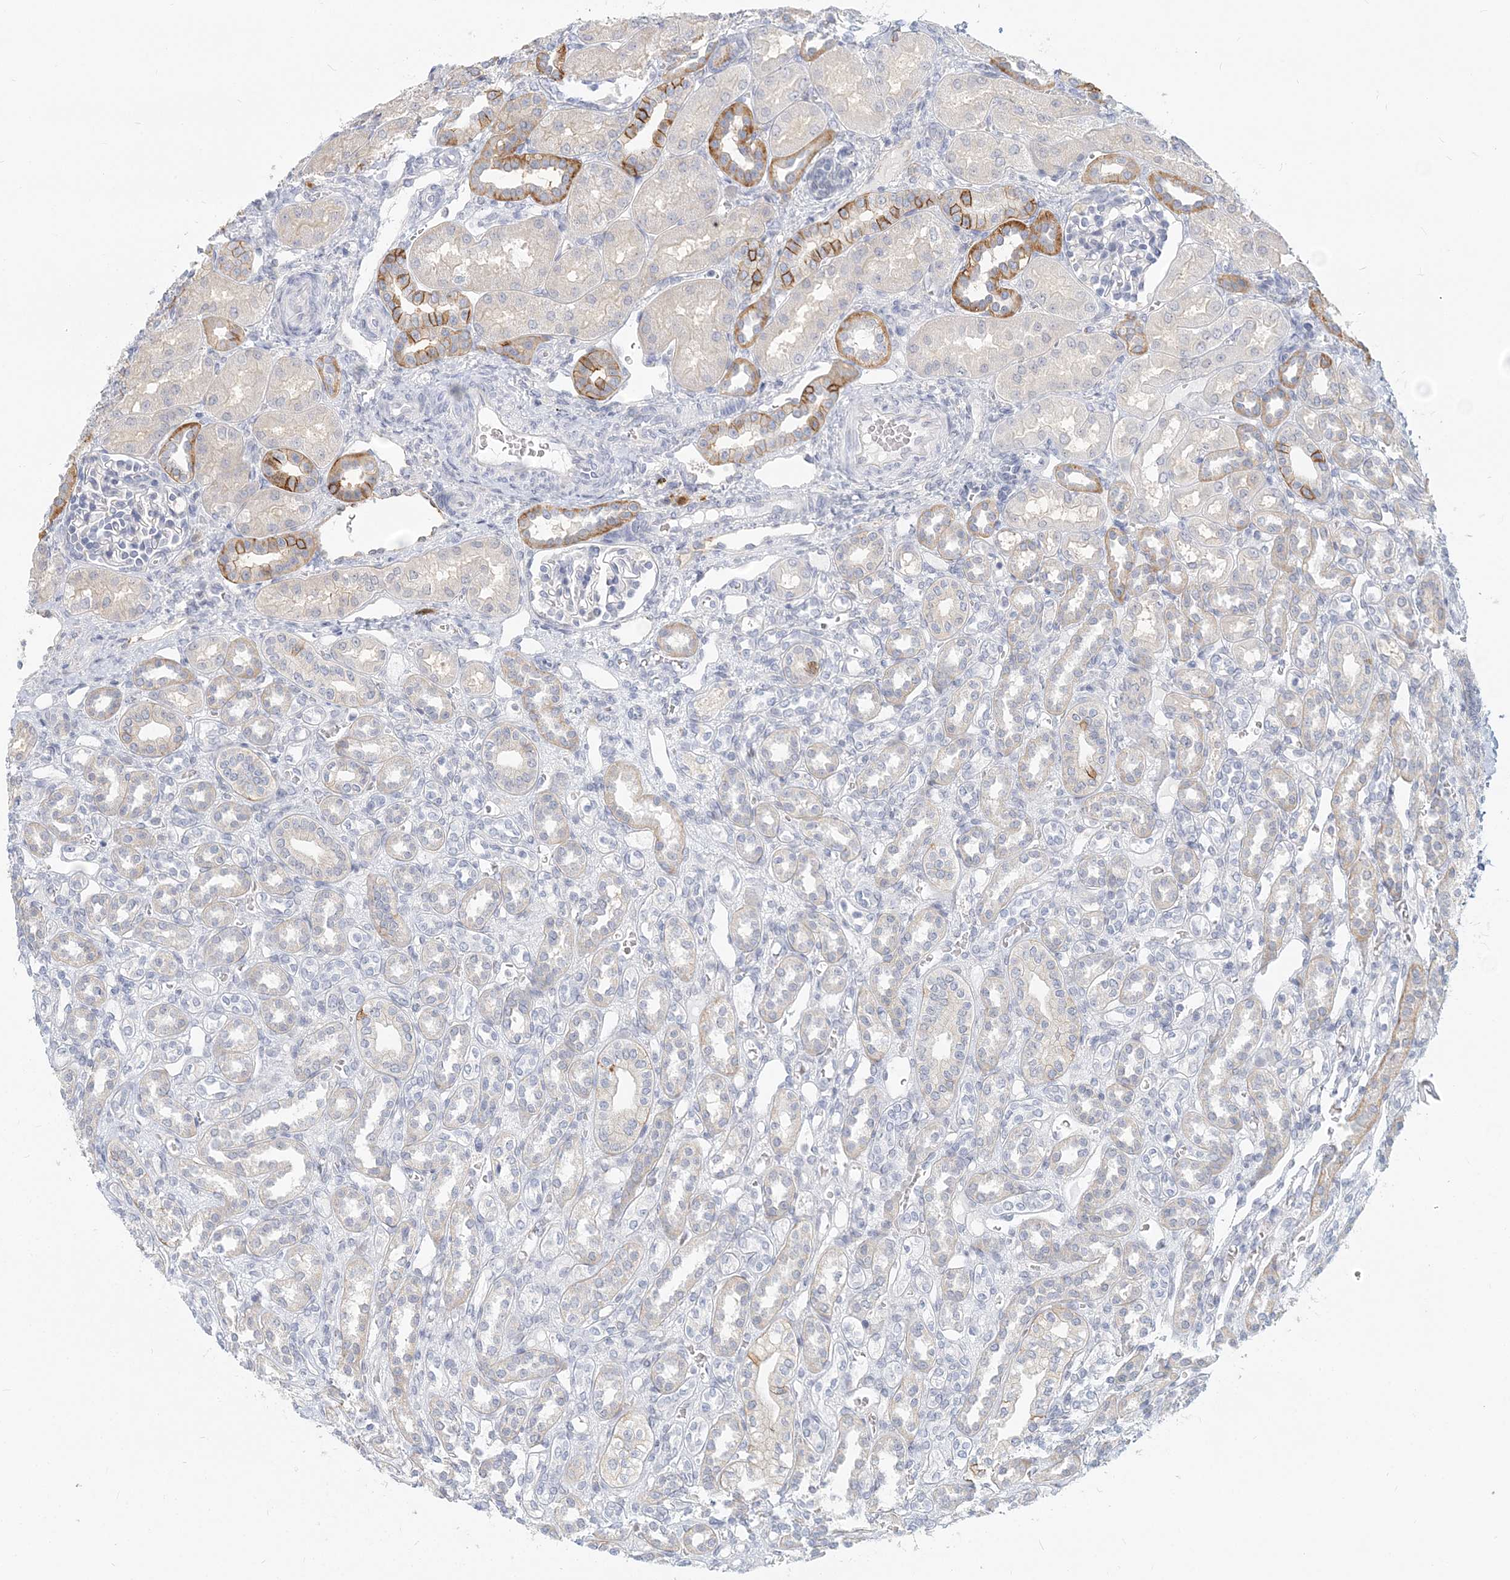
{"staining": {"intensity": "negative", "quantity": "none", "location": "none"}, "tissue": "kidney", "cell_type": "Cells in glomeruli", "image_type": "normal", "snomed": [{"axis": "morphology", "description": "Normal tissue, NOS"}, {"axis": "morphology", "description": "Neoplasm, malignant, NOS"}, {"axis": "topography", "description": "Kidney"}], "caption": "This photomicrograph is of unremarkable kidney stained with immunohistochemistry (IHC) to label a protein in brown with the nuclei are counter-stained blue. There is no staining in cells in glomeruli.", "gene": "GMPPA", "patient": {"sex": "female", "age": 1}}